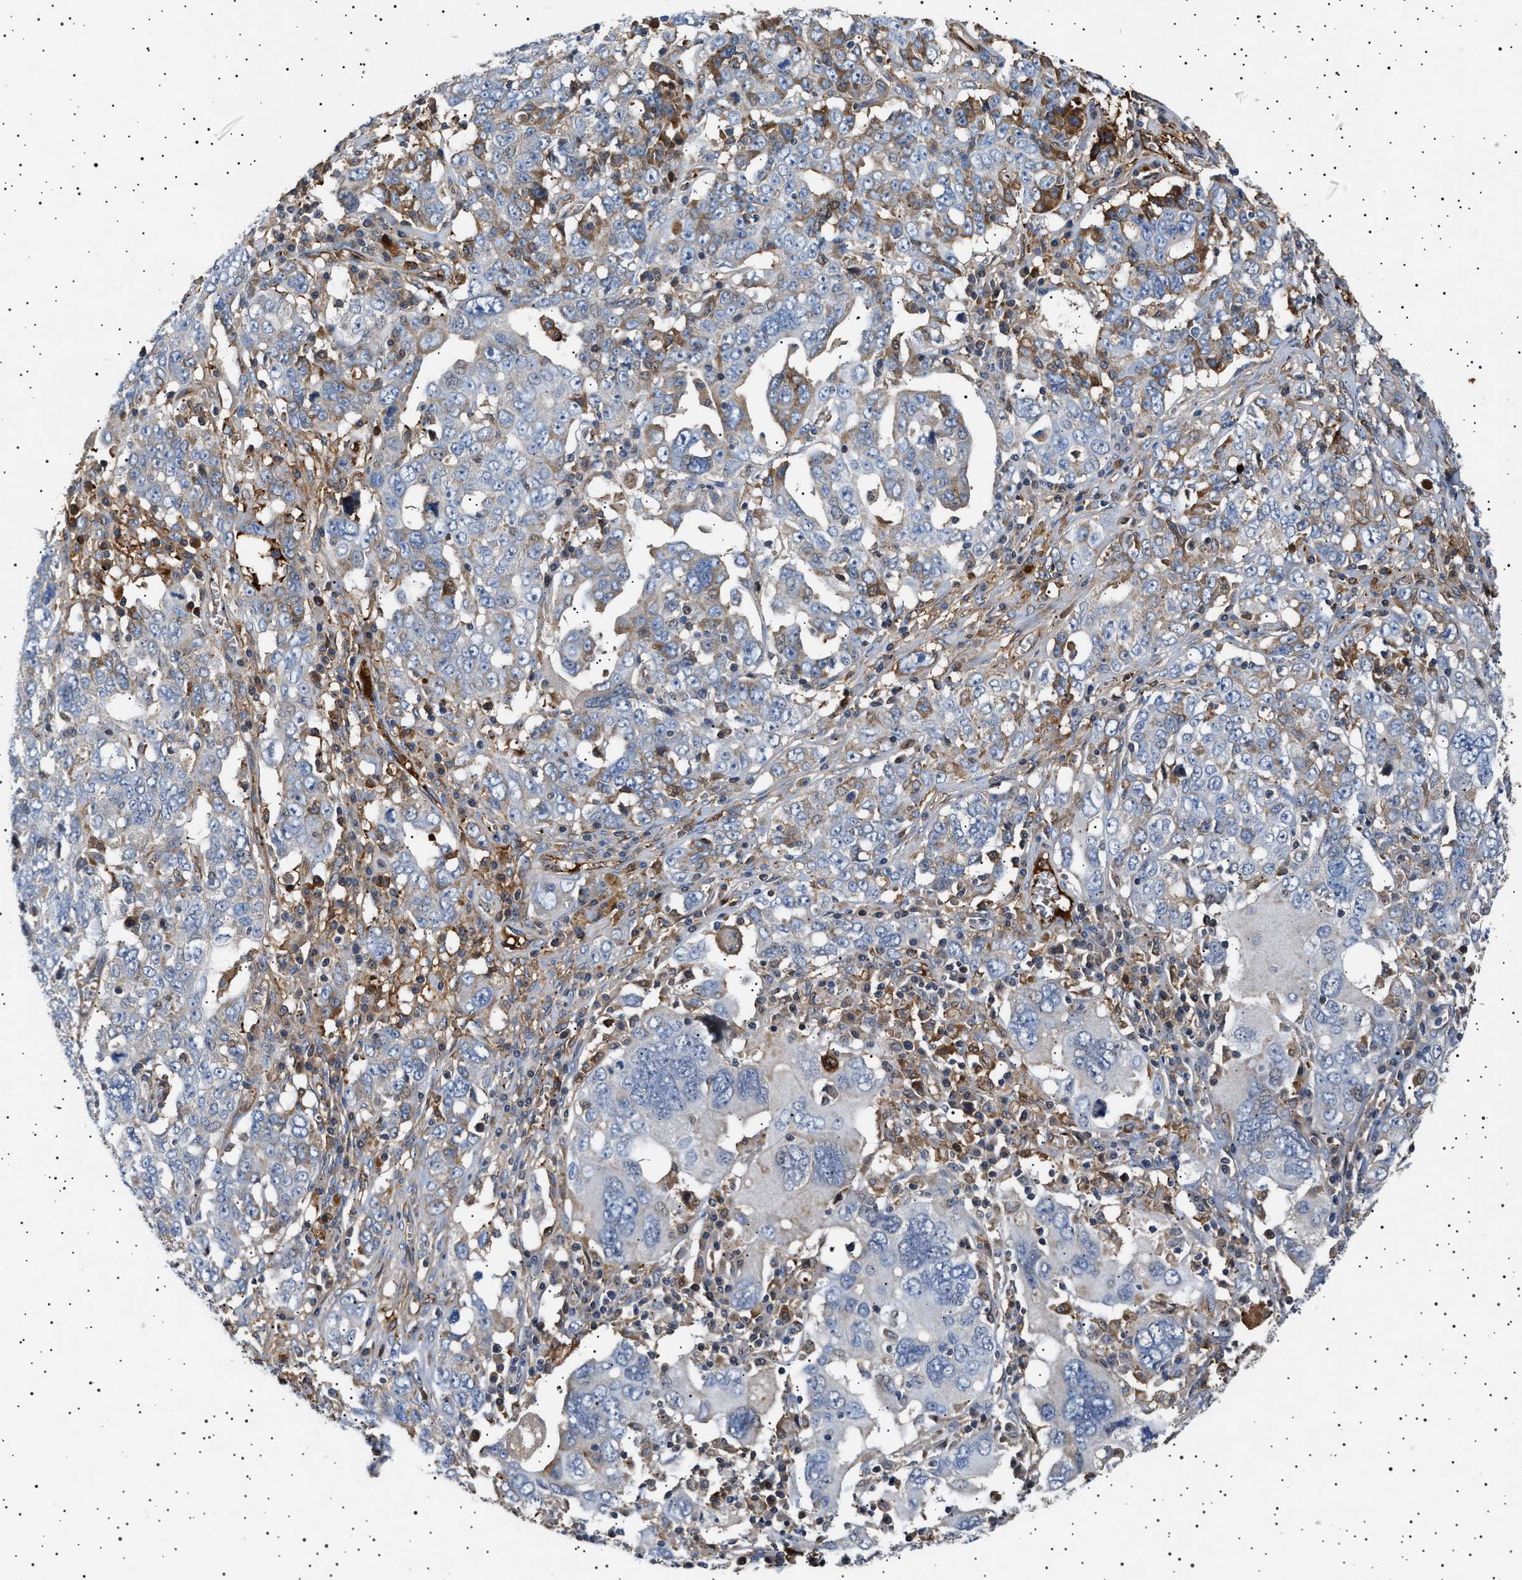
{"staining": {"intensity": "moderate", "quantity": "<25%", "location": "cytoplasmic/membranous"}, "tissue": "ovarian cancer", "cell_type": "Tumor cells", "image_type": "cancer", "snomed": [{"axis": "morphology", "description": "Carcinoma, endometroid"}, {"axis": "topography", "description": "Ovary"}], "caption": "This image displays immunohistochemistry (IHC) staining of human ovarian cancer, with low moderate cytoplasmic/membranous staining in about <25% of tumor cells.", "gene": "FICD", "patient": {"sex": "female", "age": 62}}